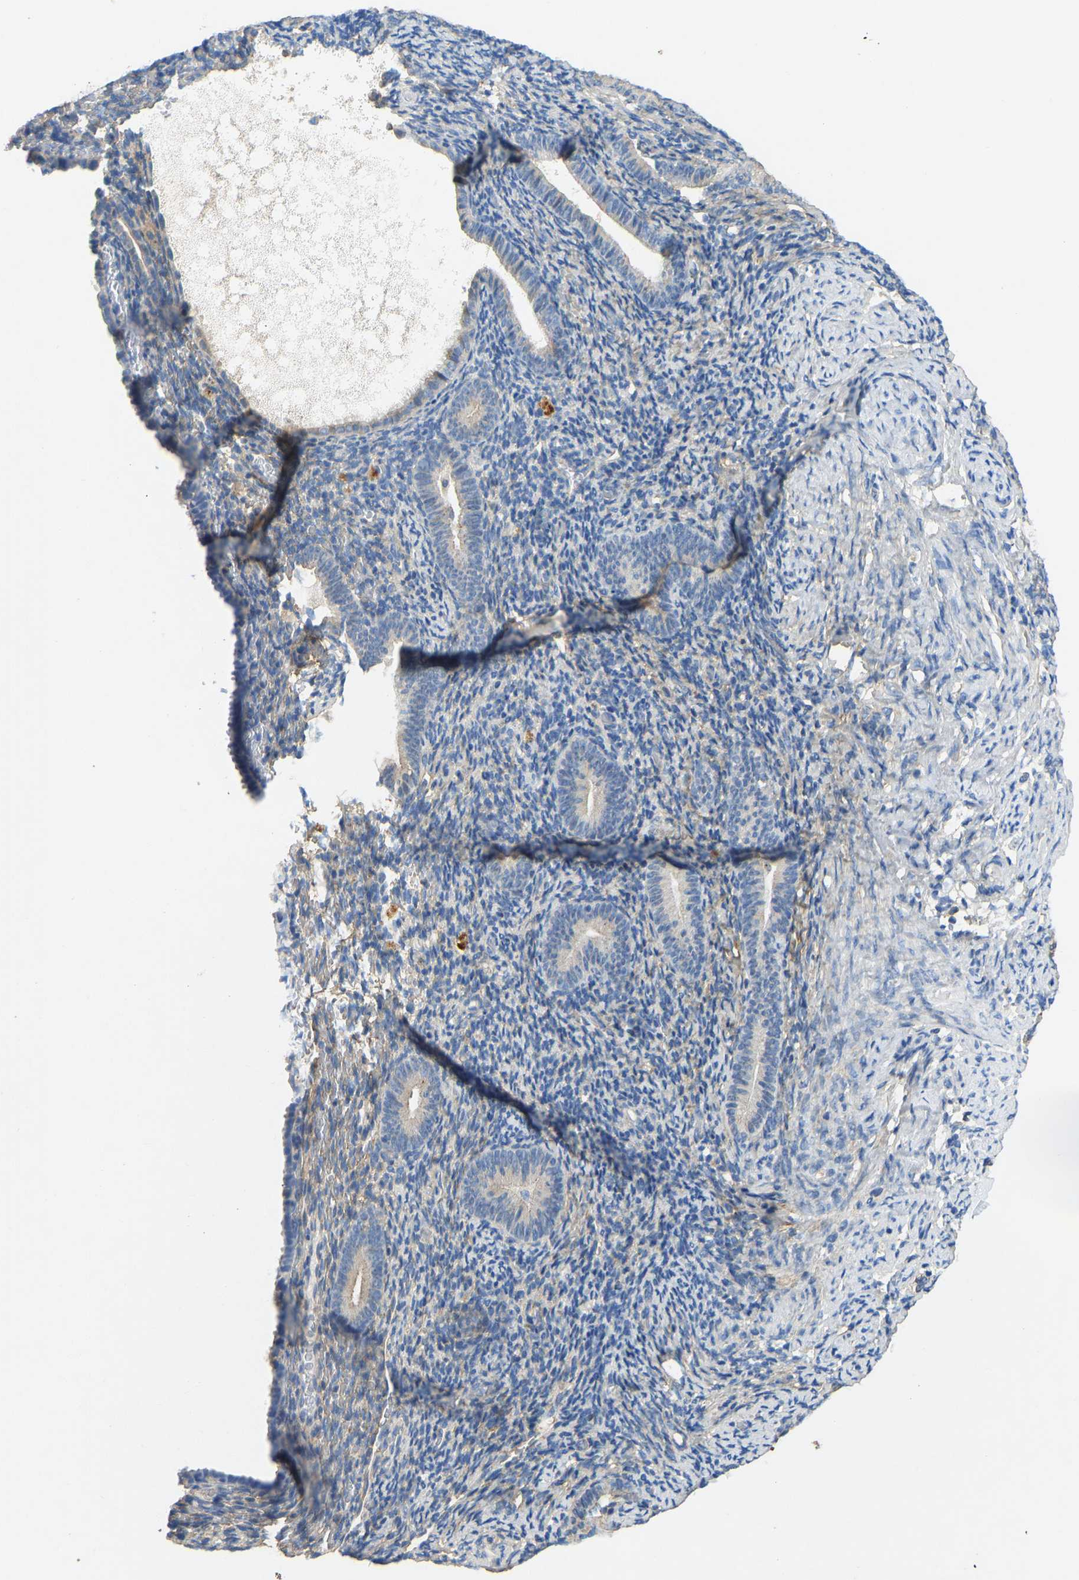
{"staining": {"intensity": "negative", "quantity": "none", "location": "none"}, "tissue": "endometrium", "cell_type": "Cells in endometrial stroma", "image_type": "normal", "snomed": [{"axis": "morphology", "description": "Normal tissue, NOS"}, {"axis": "topography", "description": "Endometrium"}], "caption": "Immunohistochemistry micrograph of benign endometrium stained for a protein (brown), which displays no positivity in cells in endometrial stroma. The staining is performed using DAB brown chromogen with nuclei counter-stained in using hematoxylin.", "gene": "TECTA", "patient": {"sex": "female", "age": 51}}